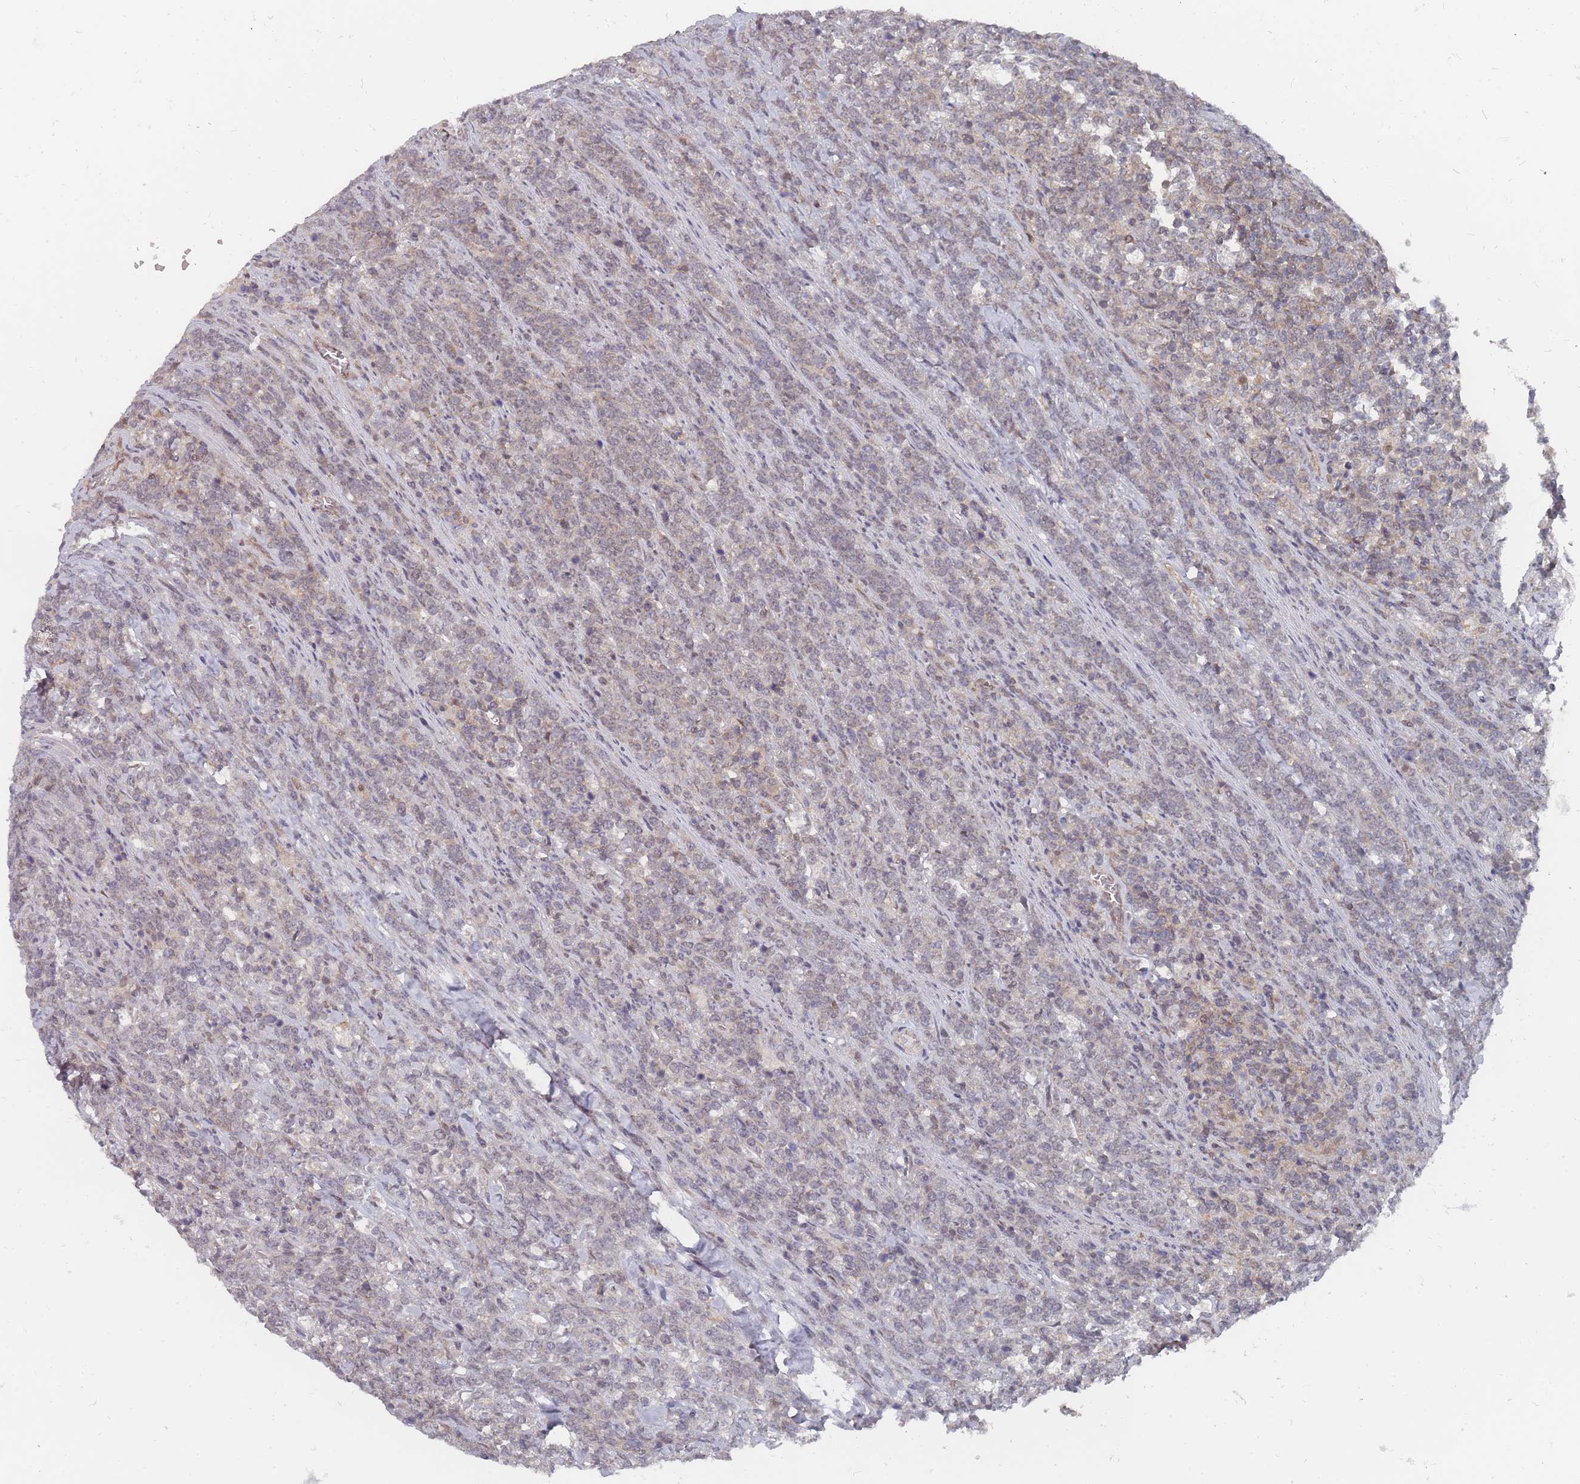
{"staining": {"intensity": "weak", "quantity": "<25%", "location": "nuclear"}, "tissue": "lymphoma", "cell_type": "Tumor cells", "image_type": "cancer", "snomed": [{"axis": "morphology", "description": "Malignant lymphoma, non-Hodgkin's type, High grade"}, {"axis": "topography", "description": "Small intestine"}], "caption": "Tumor cells show no significant positivity in lymphoma.", "gene": "NKD1", "patient": {"sex": "male", "age": 8}}